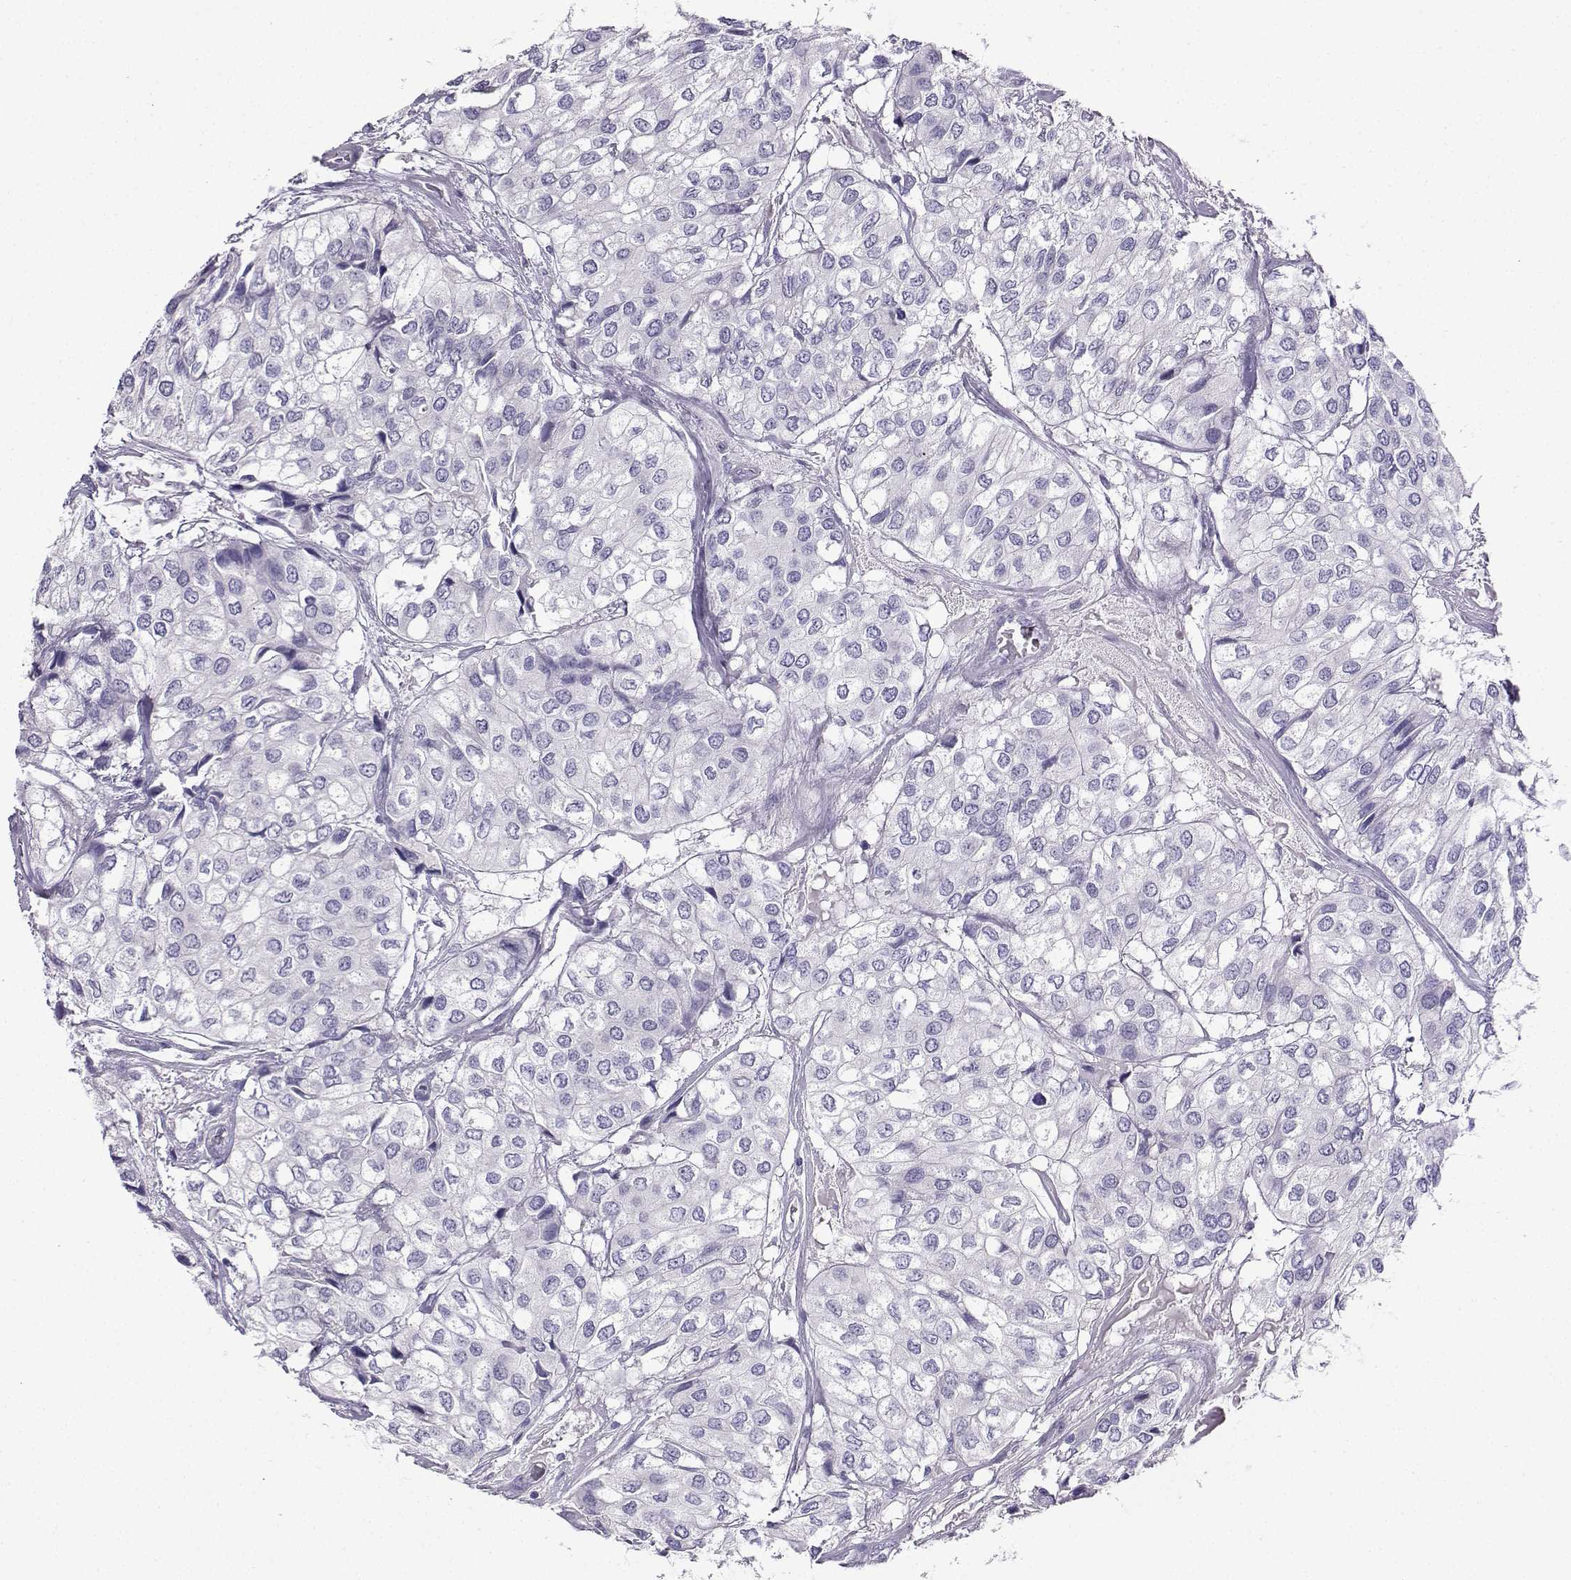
{"staining": {"intensity": "negative", "quantity": "none", "location": "none"}, "tissue": "urothelial cancer", "cell_type": "Tumor cells", "image_type": "cancer", "snomed": [{"axis": "morphology", "description": "Urothelial carcinoma, High grade"}, {"axis": "topography", "description": "Urinary bladder"}], "caption": "An IHC photomicrograph of urothelial cancer is shown. There is no staining in tumor cells of urothelial cancer.", "gene": "LINGO1", "patient": {"sex": "male", "age": 73}}